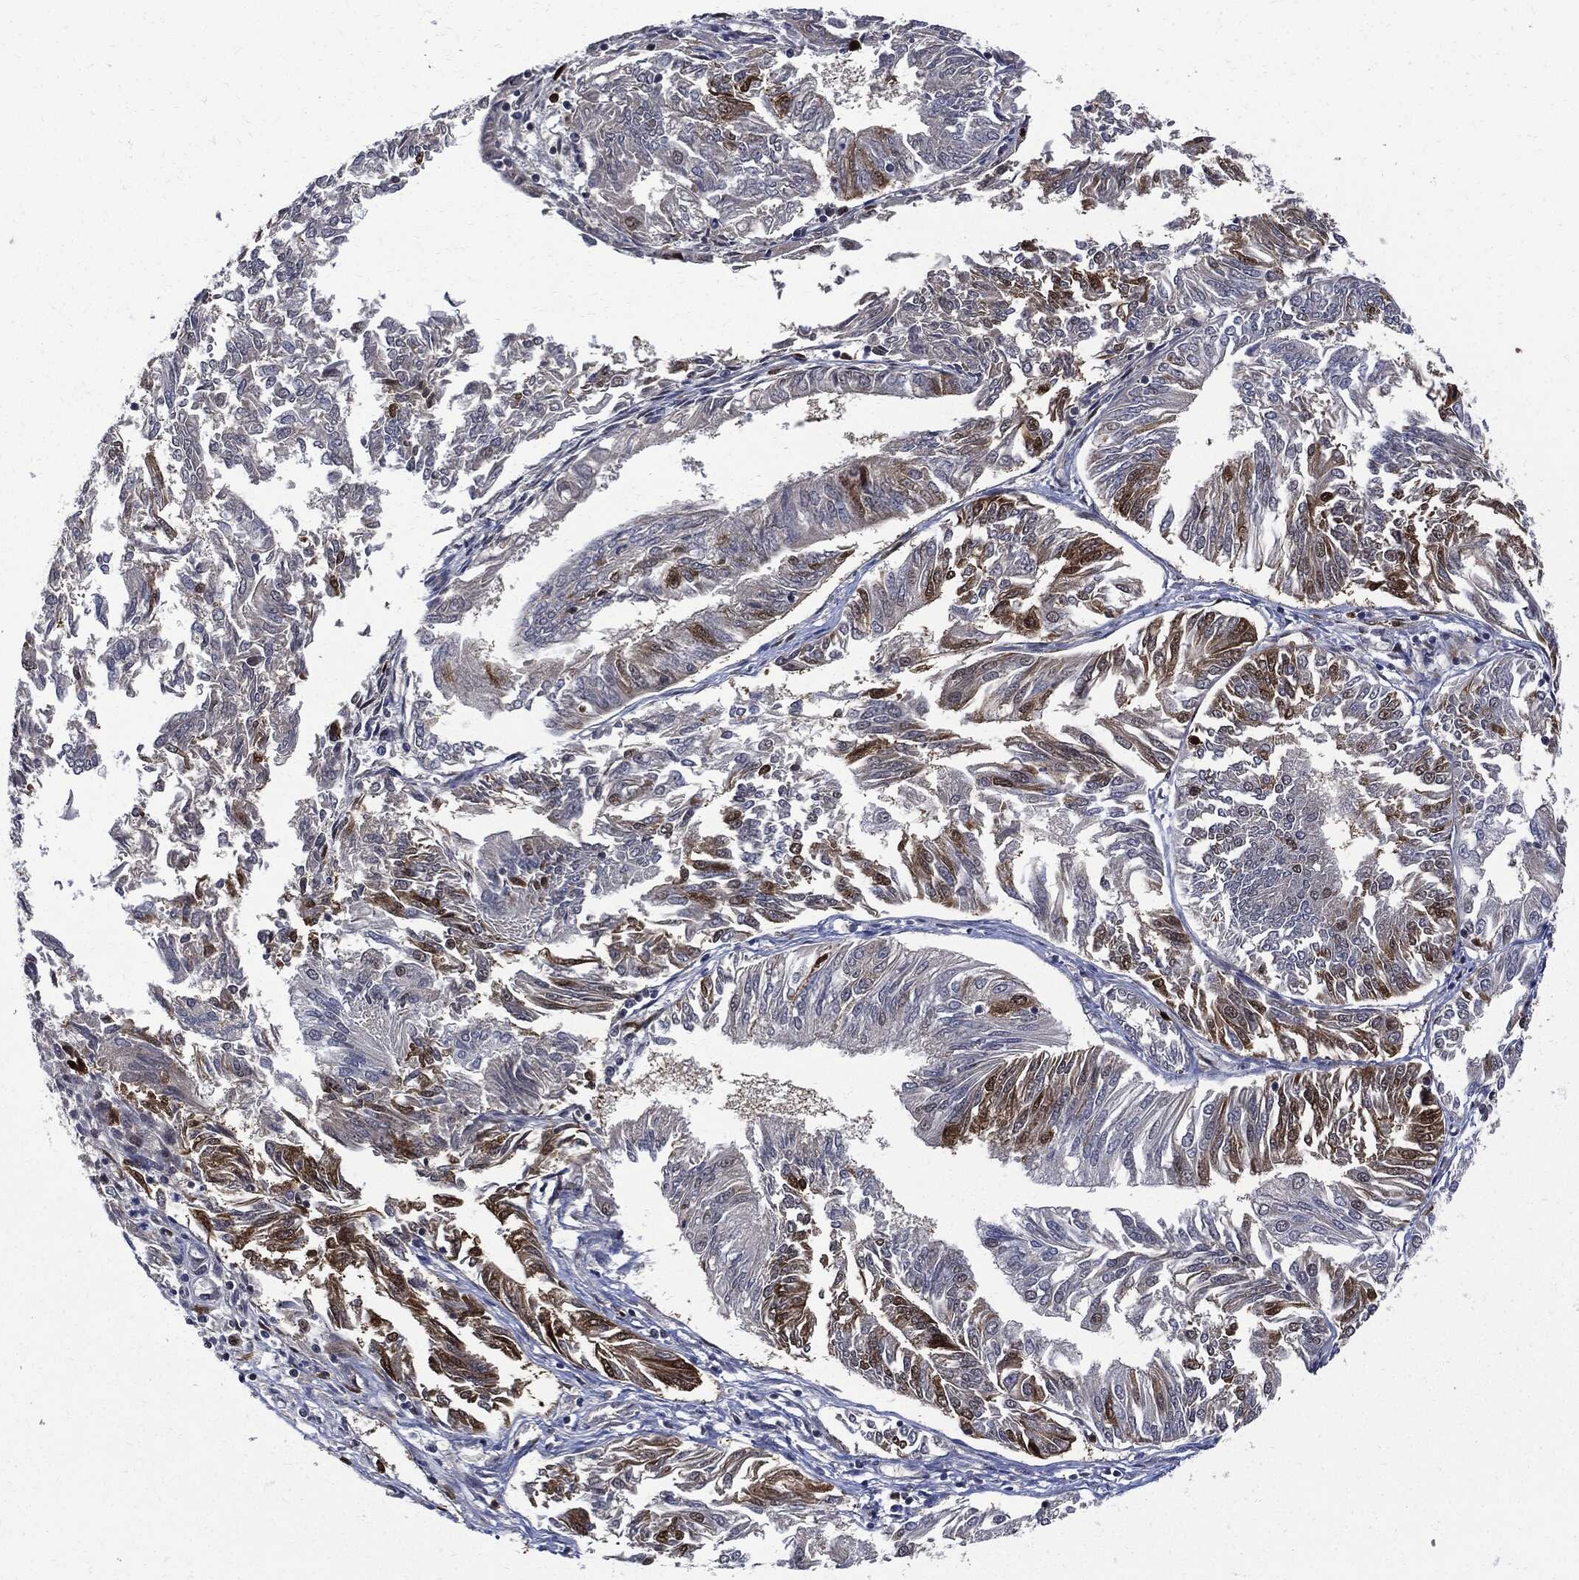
{"staining": {"intensity": "moderate", "quantity": "<25%", "location": "cytoplasmic/membranous"}, "tissue": "endometrial cancer", "cell_type": "Tumor cells", "image_type": "cancer", "snomed": [{"axis": "morphology", "description": "Adenocarcinoma, NOS"}, {"axis": "topography", "description": "Endometrium"}], "caption": "IHC micrograph of neoplastic tissue: human endometrial cancer (adenocarcinoma) stained using immunohistochemistry exhibits low levels of moderate protein expression localized specifically in the cytoplasmic/membranous of tumor cells, appearing as a cytoplasmic/membranous brown color.", "gene": "PCNA", "patient": {"sex": "female", "age": 58}}